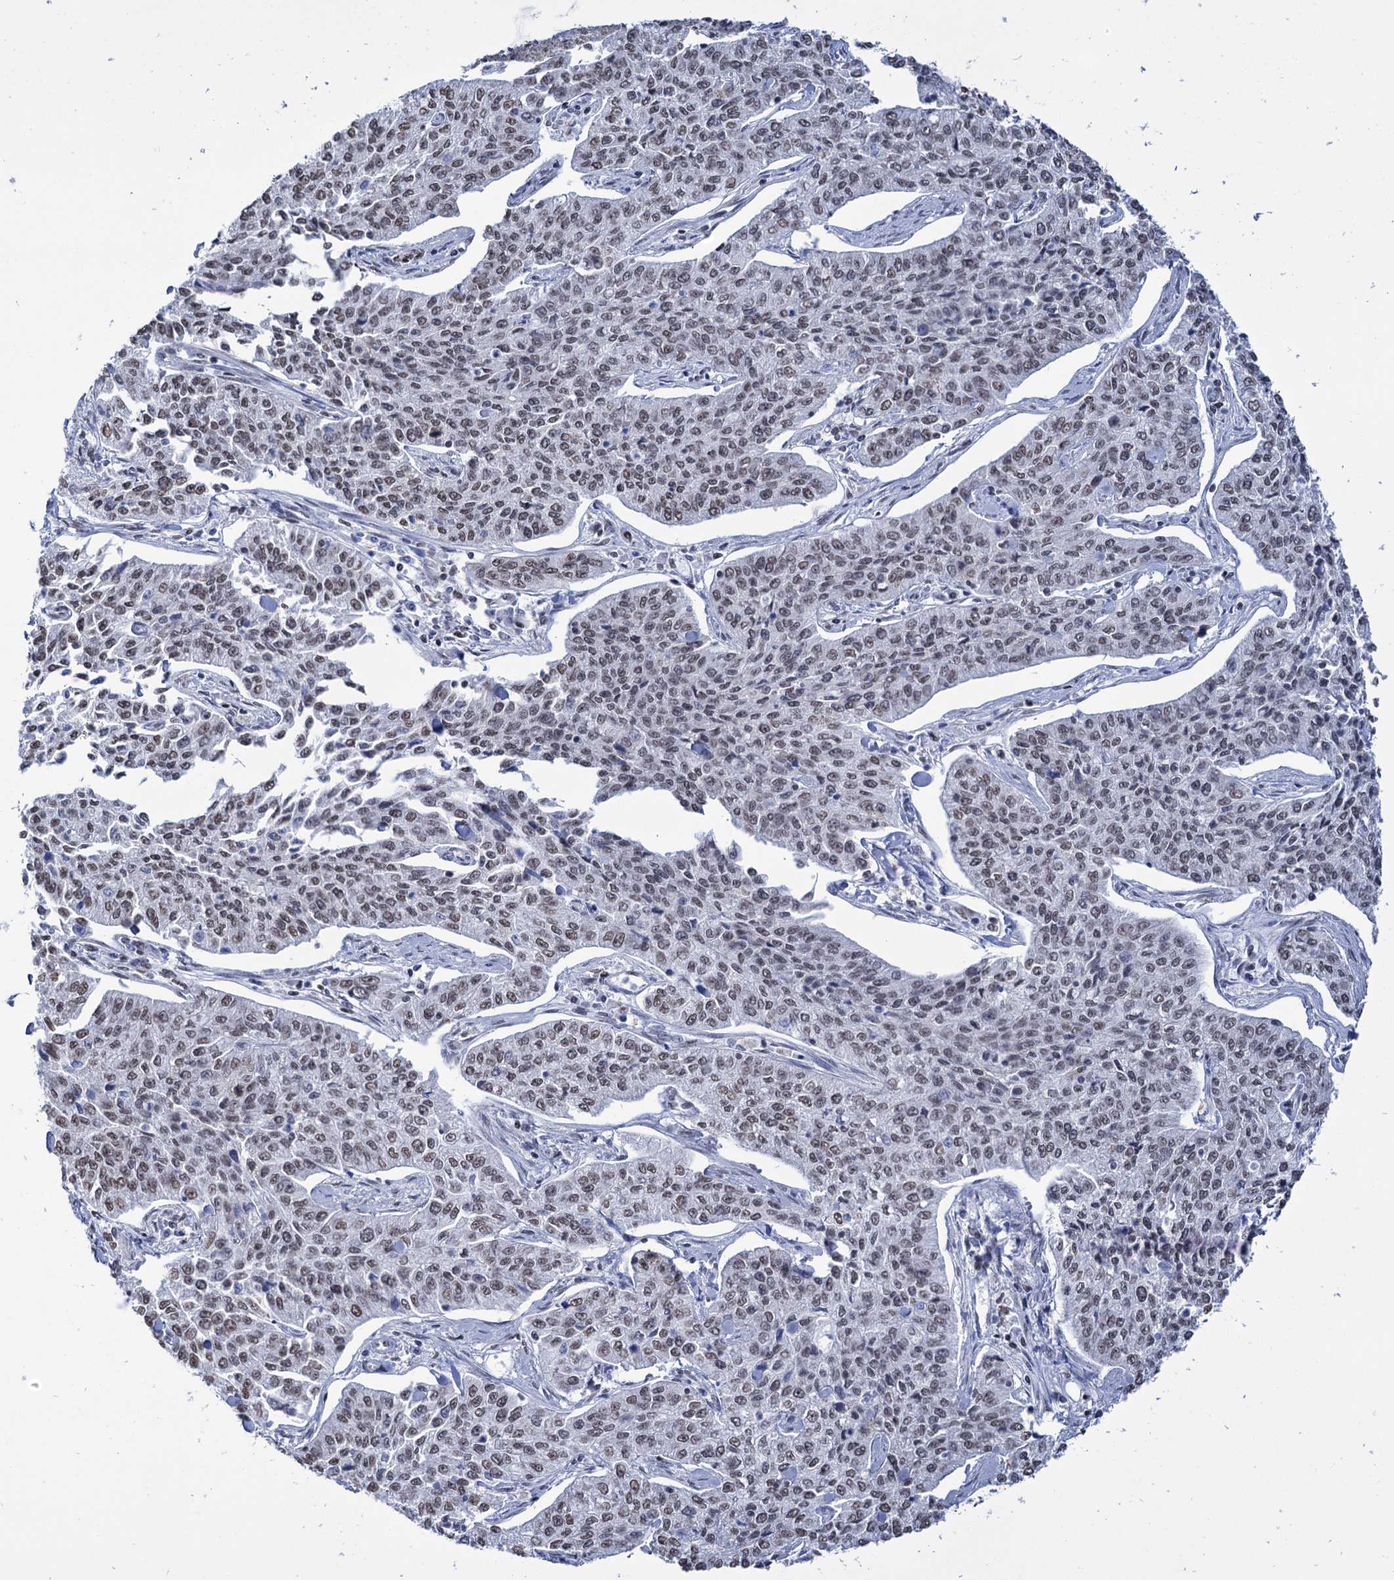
{"staining": {"intensity": "weak", "quantity": "25%-75%", "location": "nuclear"}, "tissue": "cervical cancer", "cell_type": "Tumor cells", "image_type": "cancer", "snomed": [{"axis": "morphology", "description": "Squamous cell carcinoma, NOS"}, {"axis": "topography", "description": "Cervix"}], "caption": "About 25%-75% of tumor cells in human squamous cell carcinoma (cervical) exhibit weak nuclear protein positivity as visualized by brown immunohistochemical staining.", "gene": "ABHD10", "patient": {"sex": "female", "age": 35}}